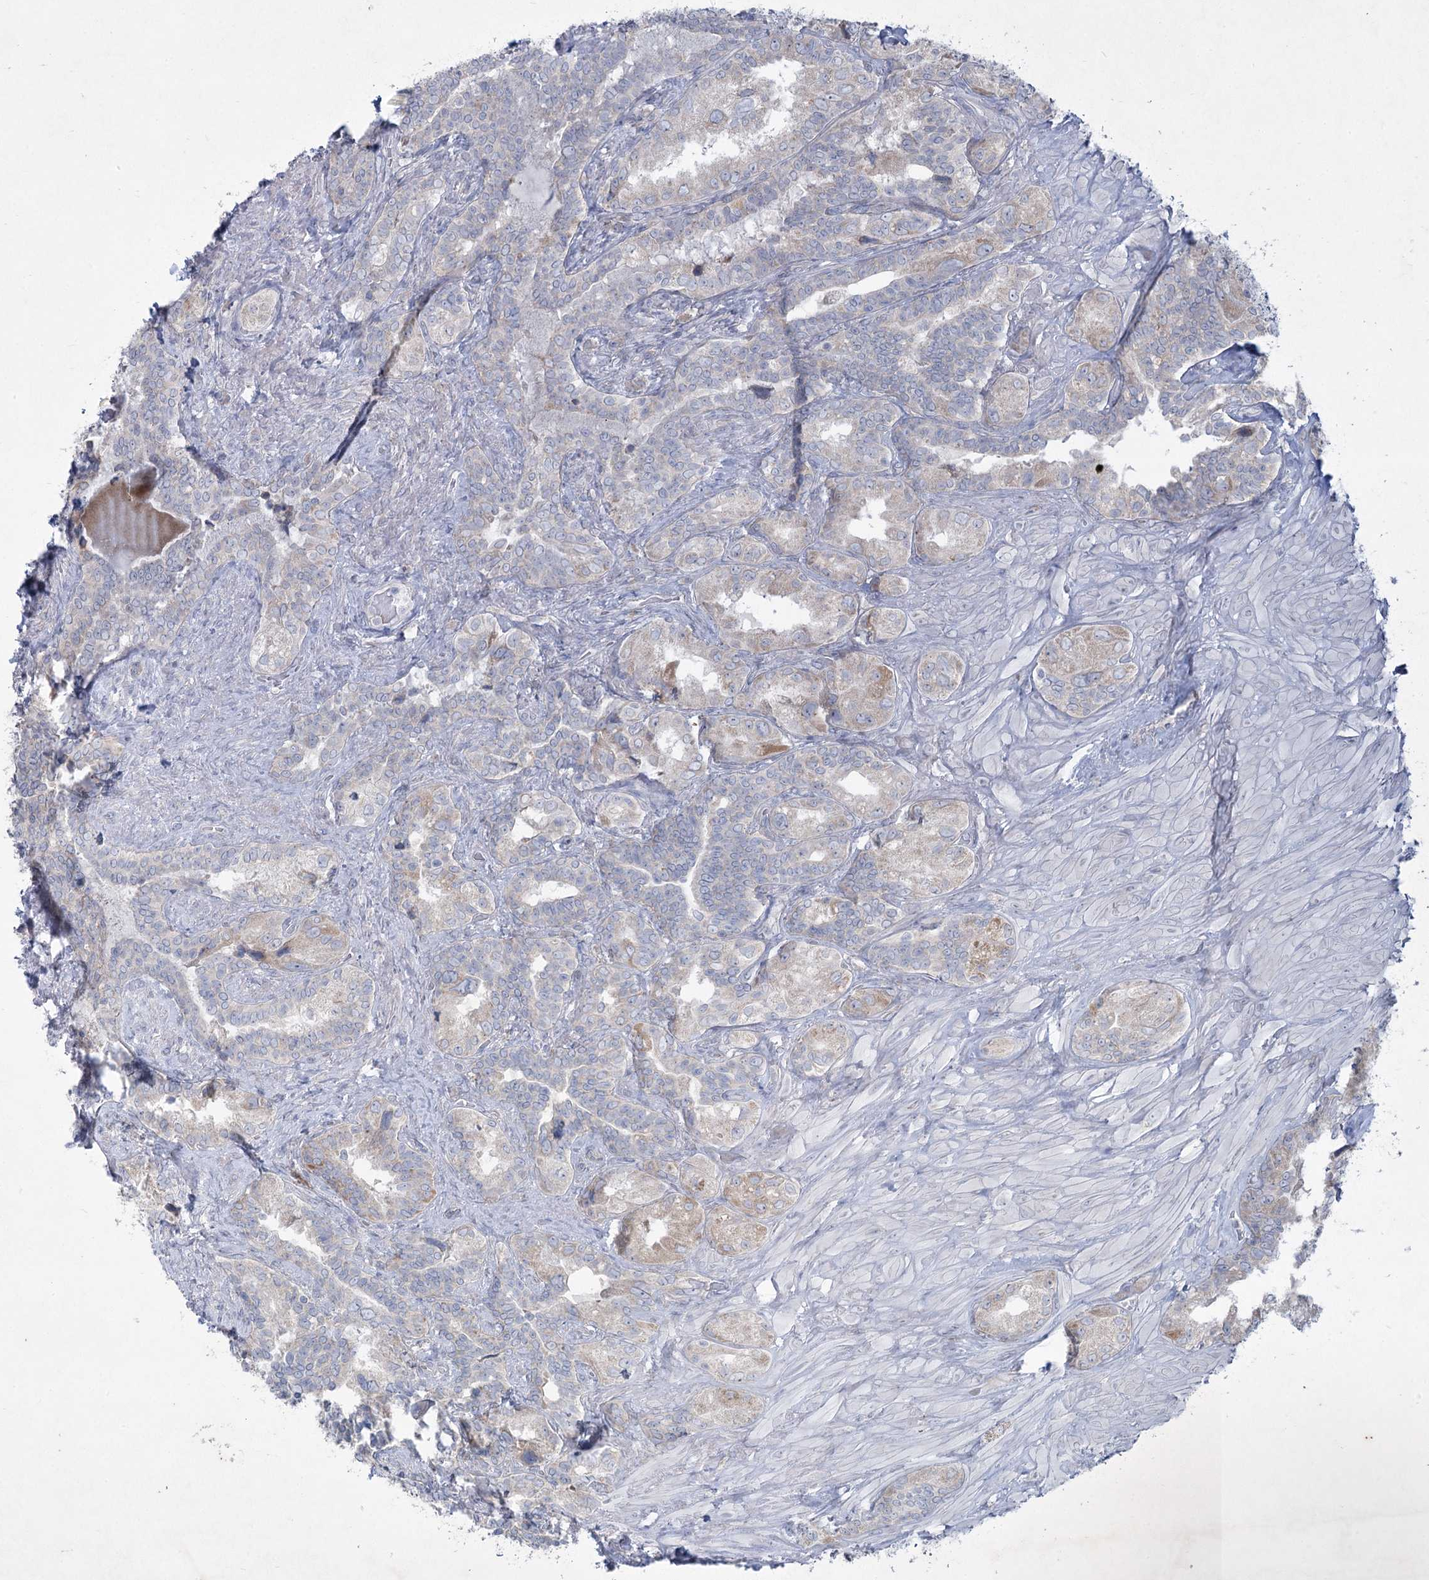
{"staining": {"intensity": "weak", "quantity": "<25%", "location": "cytoplasmic/membranous"}, "tissue": "seminal vesicle", "cell_type": "Glandular cells", "image_type": "normal", "snomed": [{"axis": "morphology", "description": "Normal tissue, NOS"}, {"axis": "topography", "description": "Seminal veicle"}, {"axis": "topography", "description": "Peripheral nerve tissue"}], "caption": "A high-resolution photomicrograph shows immunohistochemistry (IHC) staining of normal seminal vesicle, which displays no significant expression in glandular cells.", "gene": "PLA2G12A", "patient": {"sex": "male", "age": 67}}